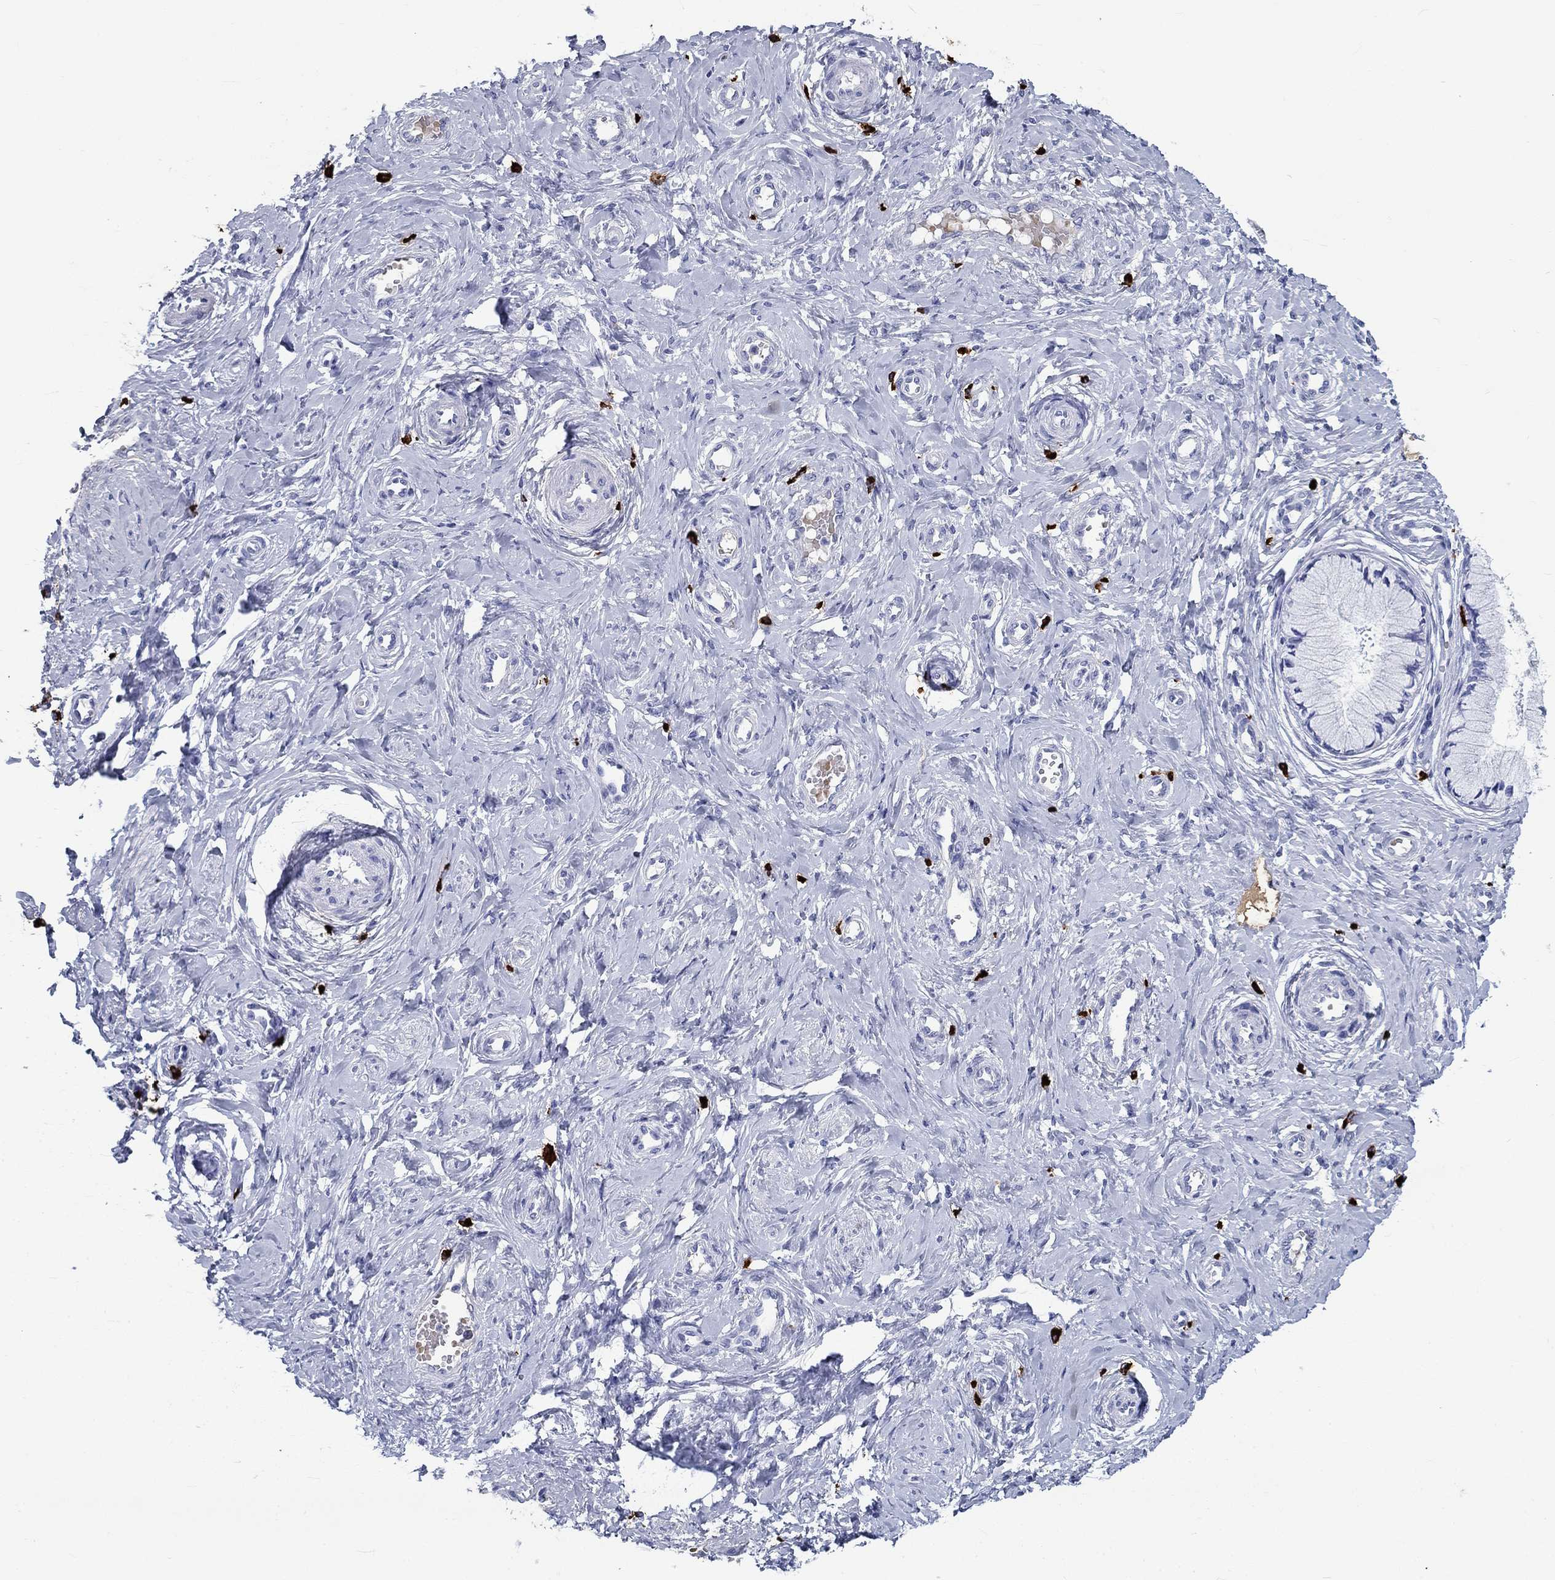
{"staining": {"intensity": "negative", "quantity": "none", "location": "none"}, "tissue": "cervix", "cell_type": "Glandular cells", "image_type": "normal", "snomed": [{"axis": "morphology", "description": "Normal tissue, NOS"}, {"axis": "topography", "description": "Cervix"}], "caption": "Immunohistochemistry (IHC) image of benign human cervix stained for a protein (brown), which demonstrates no positivity in glandular cells. (Brightfield microscopy of DAB immunohistochemistry at high magnification).", "gene": "CD40LG", "patient": {"sex": "female", "age": 37}}